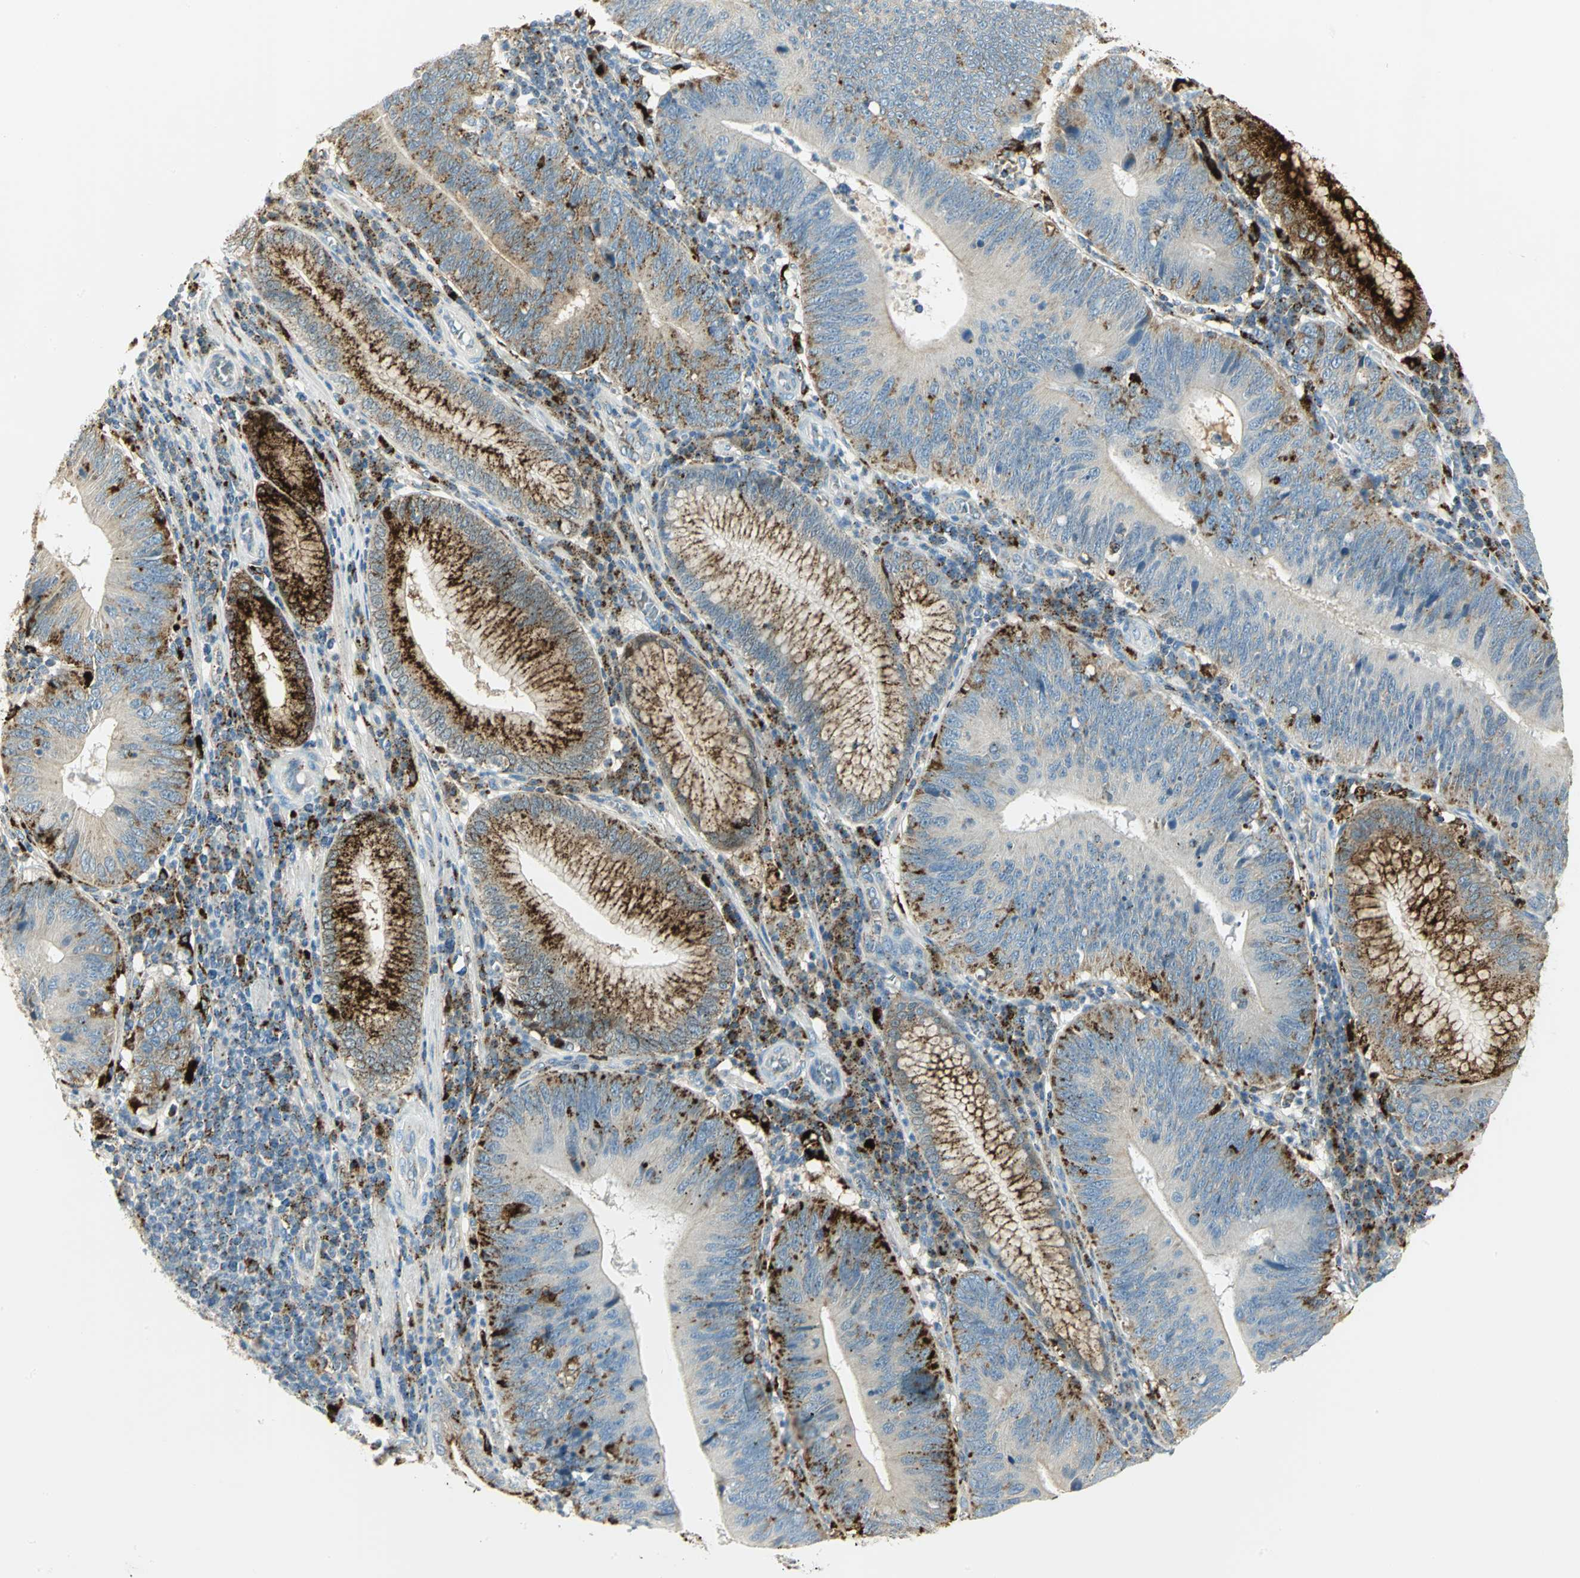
{"staining": {"intensity": "moderate", "quantity": "<25%", "location": "cytoplasmic/membranous"}, "tissue": "stomach cancer", "cell_type": "Tumor cells", "image_type": "cancer", "snomed": [{"axis": "morphology", "description": "Adenocarcinoma, NOS"}, {"axis": "topography", "description": "Stomach"}], "caption": "Stomach cancer was stained to show a protein in brown. There is low levels of moderate cytoplasmic/membranous positivity in approximately <25% of tumor cells.", "gene": "ARSA", "patient": {"sex": "male", "age": 59}}